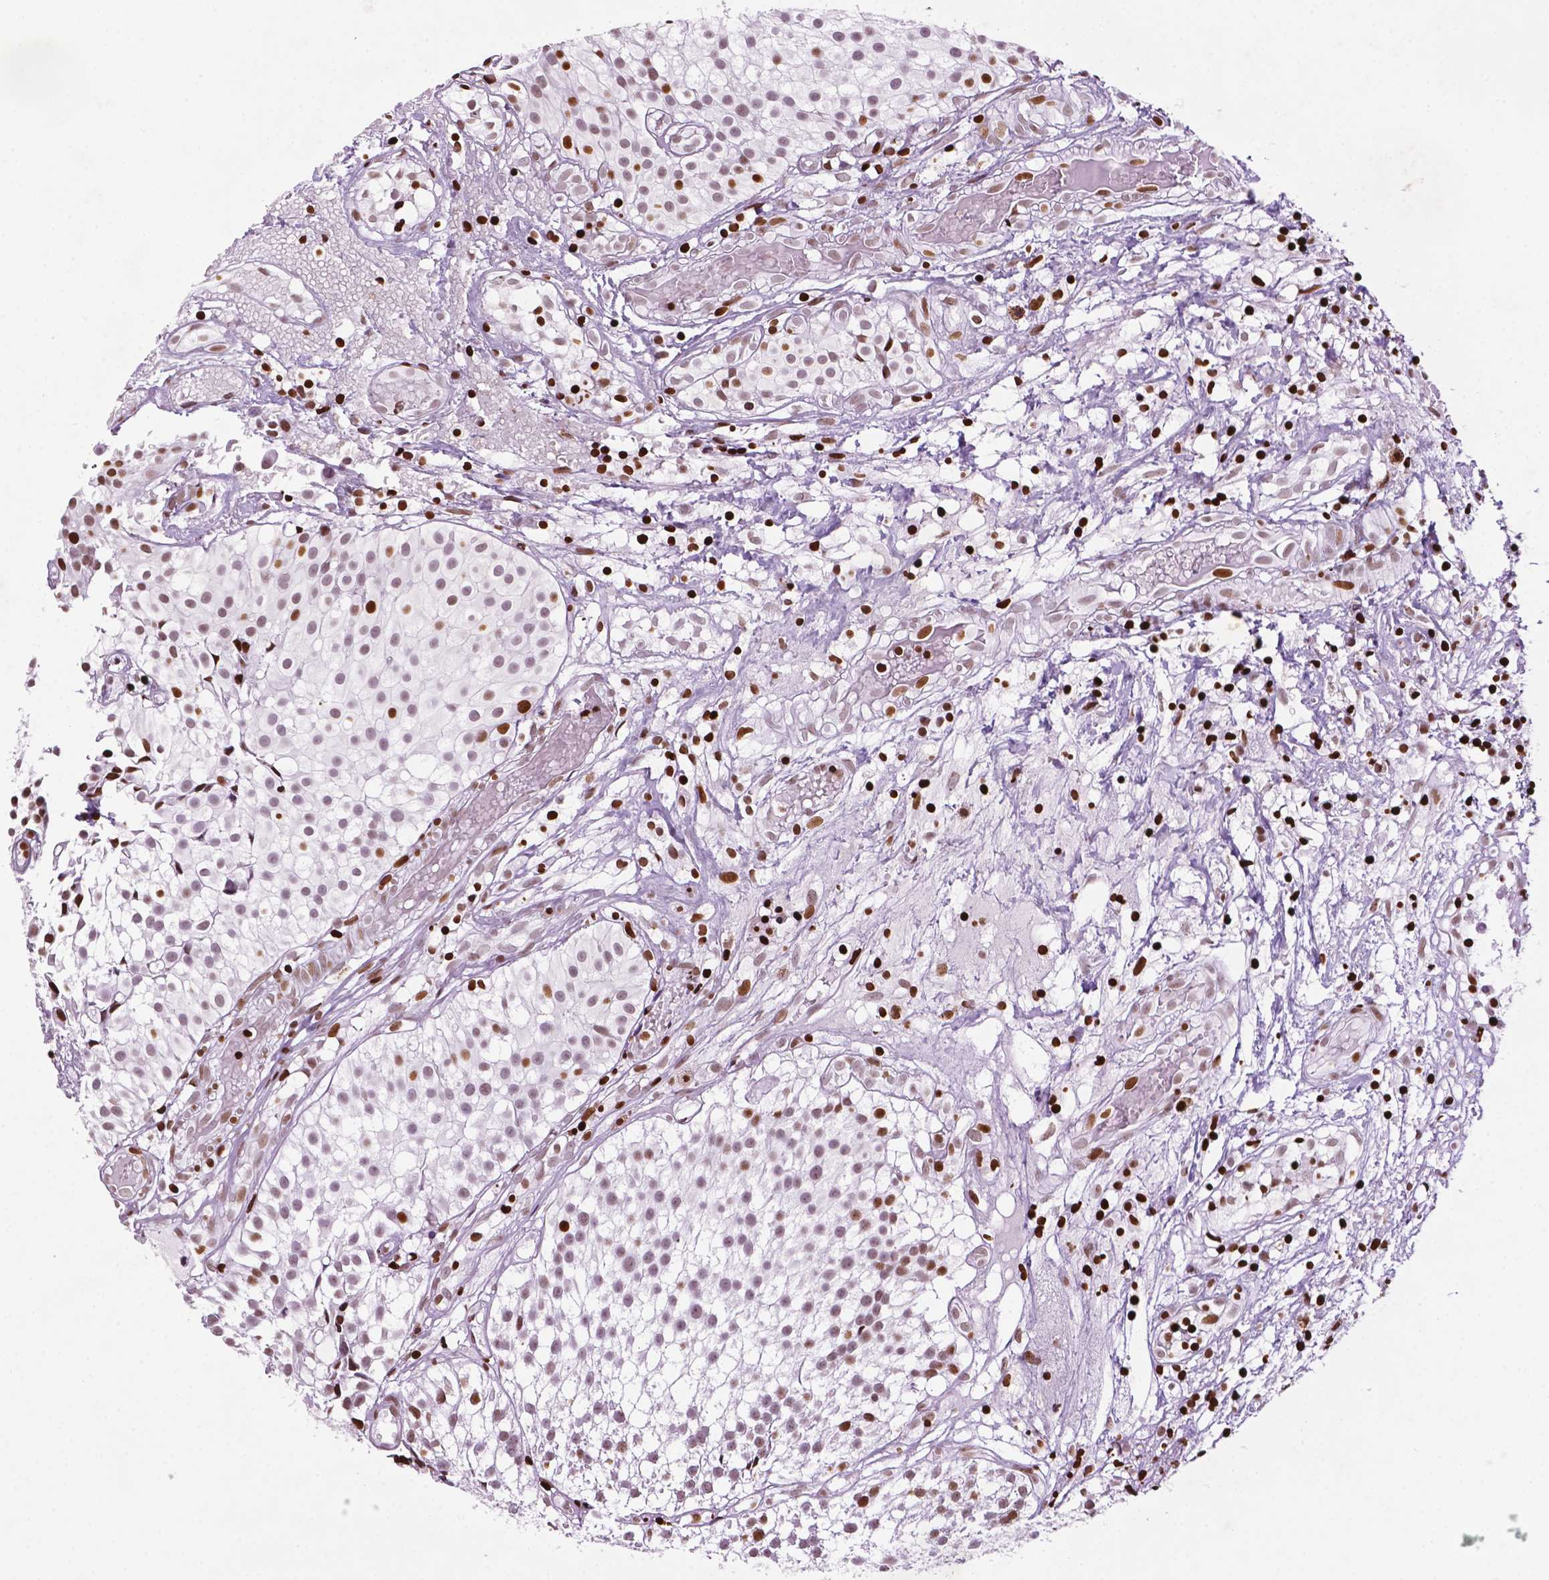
{"staining": {"intensity": "moderate", "quantity": "25%-75%", "location": "nuclear"}, "tissue": "urothelial cancer", "cell_type": "Tumor cells", "image_type": "cancer", "snomed": [{"axis": "morphology", "description": "Urothelial carcinoma, Low grade"}, {"axis": "topography", "description": "Urinary bladder"}], "caption": "Immunohistochemistry photomicrograph of neoplastic tissue: human low-grade urothelial carcinoma stained using IHC displays medium levels of moderate protein expression localized specifically in the nuclear of tumor cells, appearing as a nuclear brown color.", "gene": "TMEM250", "patient": {"sex": "male", "age": 79}}